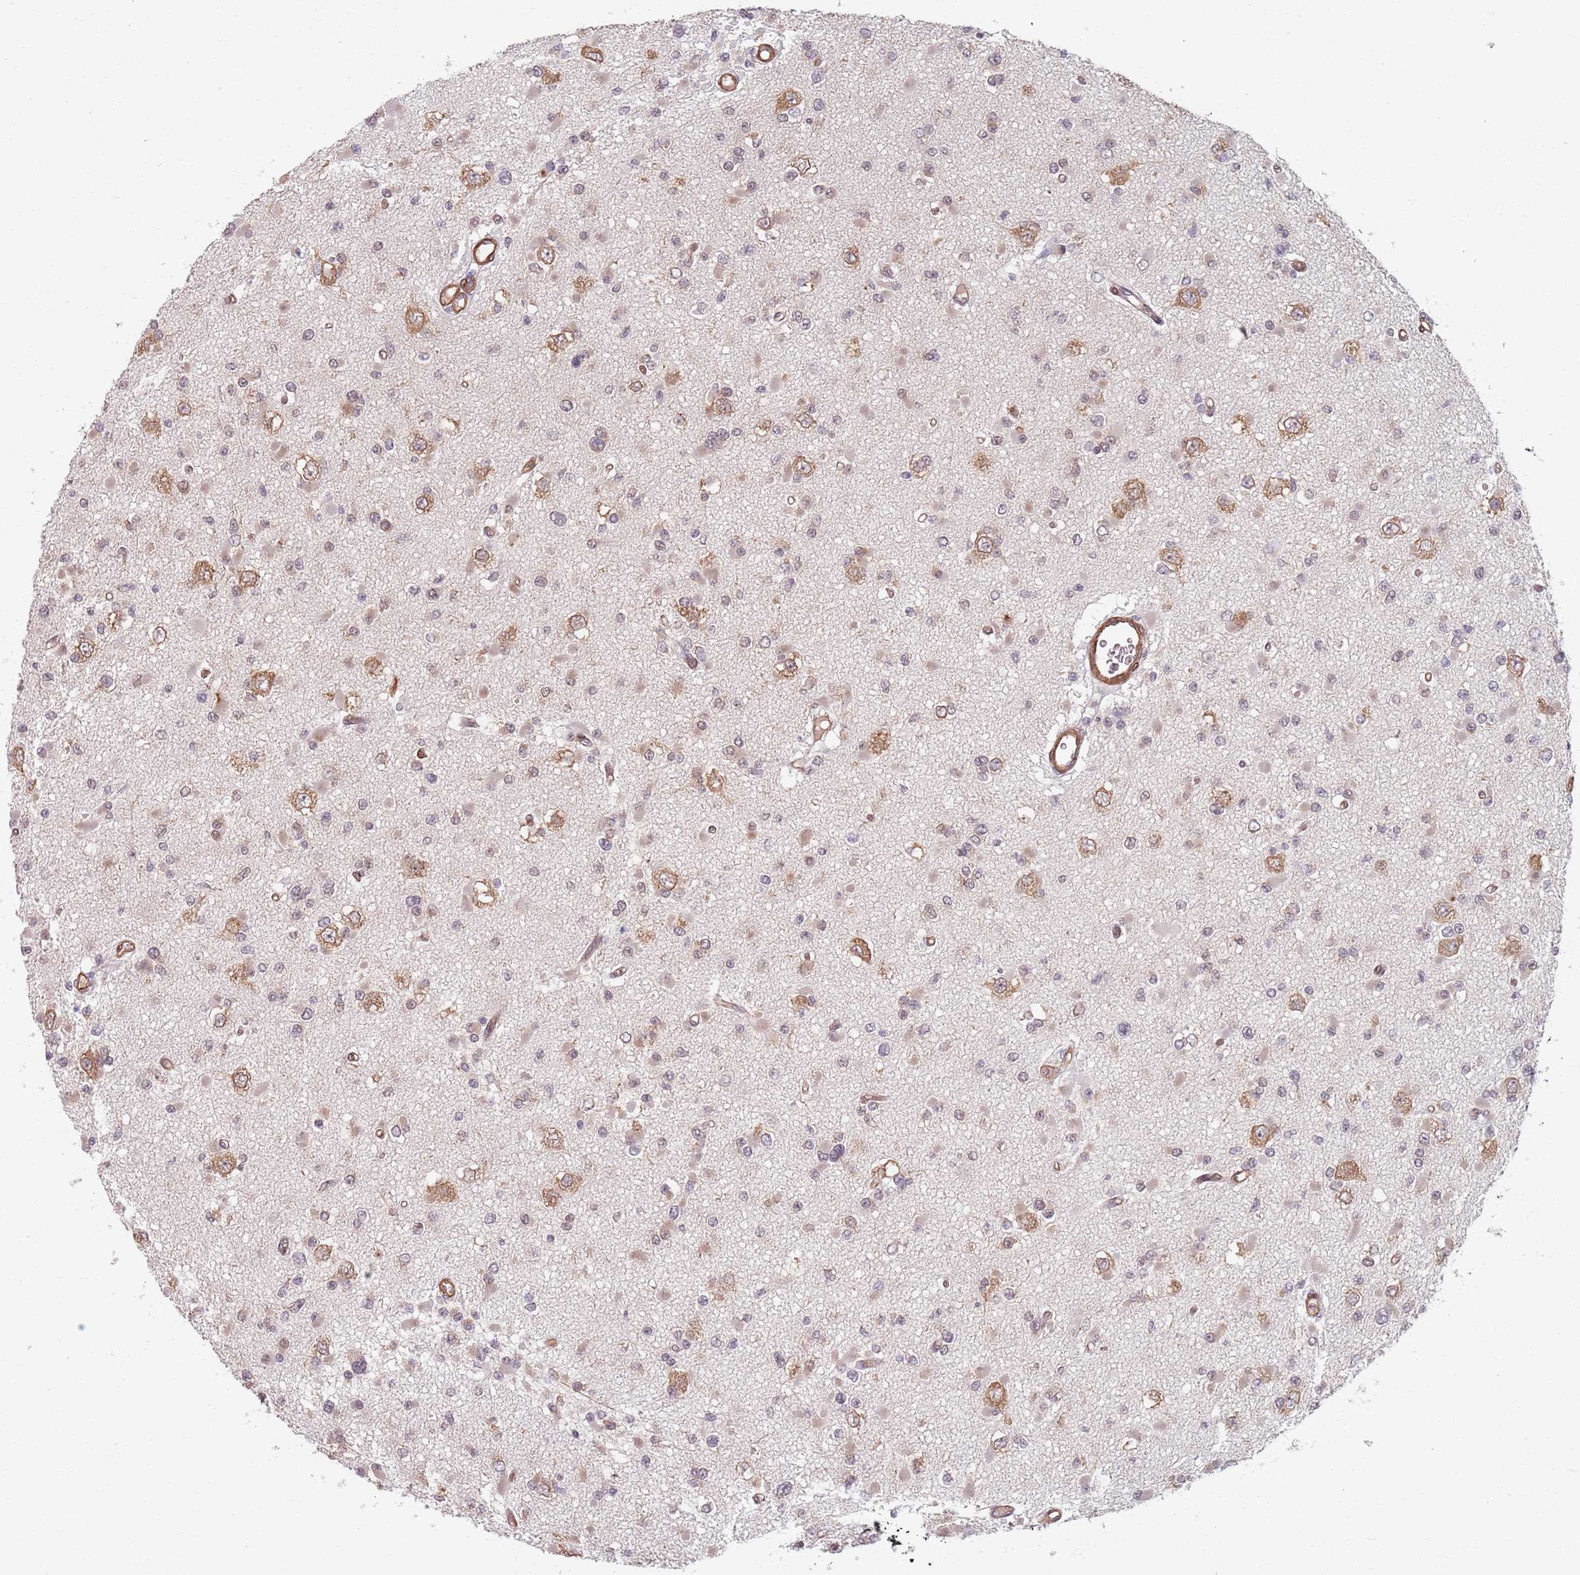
{"staining": {"intensity": "weak", "quantity": "<25%", "location": "cytoplasmic/membranous"}, "tissue": "glioma", "cell_type": "Tumor cells", "image_type": "cancer", "snomed": [{"axis": "morphology", "description": "Glioma, malignant, Low grade"}, {"axis": "topography", "description": "Brain"}], "caption": "Glioma was stained to show a protein in brown. There is no significant expression in tumor cells.", "gene": "NOTCH3", "patient": {"sex": "female", "age": 22}}